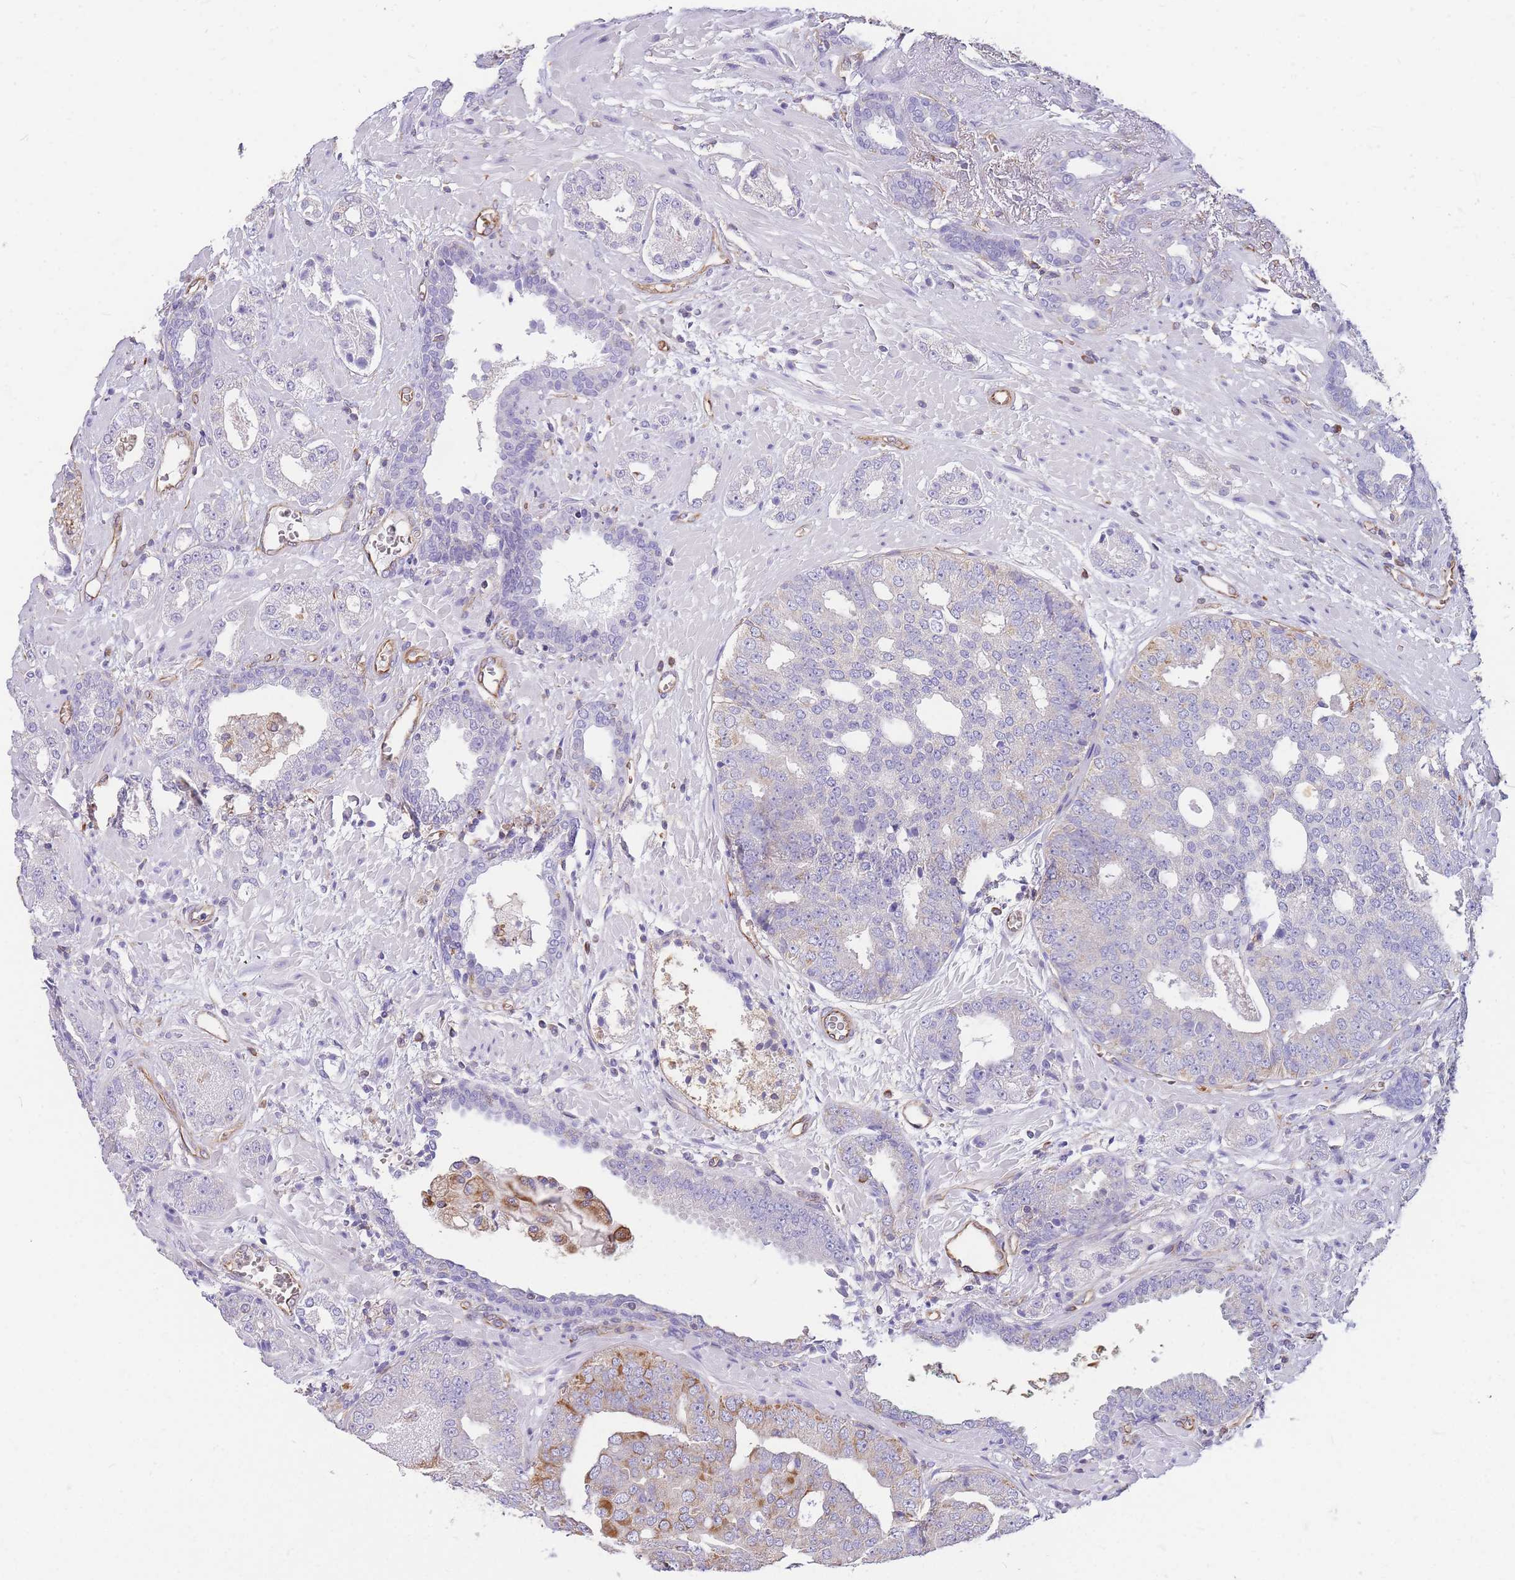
{"staining": {"intensity": "negative", "quantity": "none", "location": "none"}, "tissue": "prostate cancer", "cell_type": "Tumor cells", "image_type": "cancer", "snomed": [{"axis": "morphology", "description": "Adenocarcinoma, High grade"}, {"axis": "topography", "description": "Prostate"}], "caption": "Image shows no significant protein positivity in tumor cells of prostate cancer (high-grade adenocarcinoma). (Stains: DAB (3,3'-diaminobenzidine) IHC with hematoxylin counter stain, Microscopy: brightfield microscopy at high magnification).", "gene": "ANKRD53", "patient": {"sex": "male", "age": 71}}